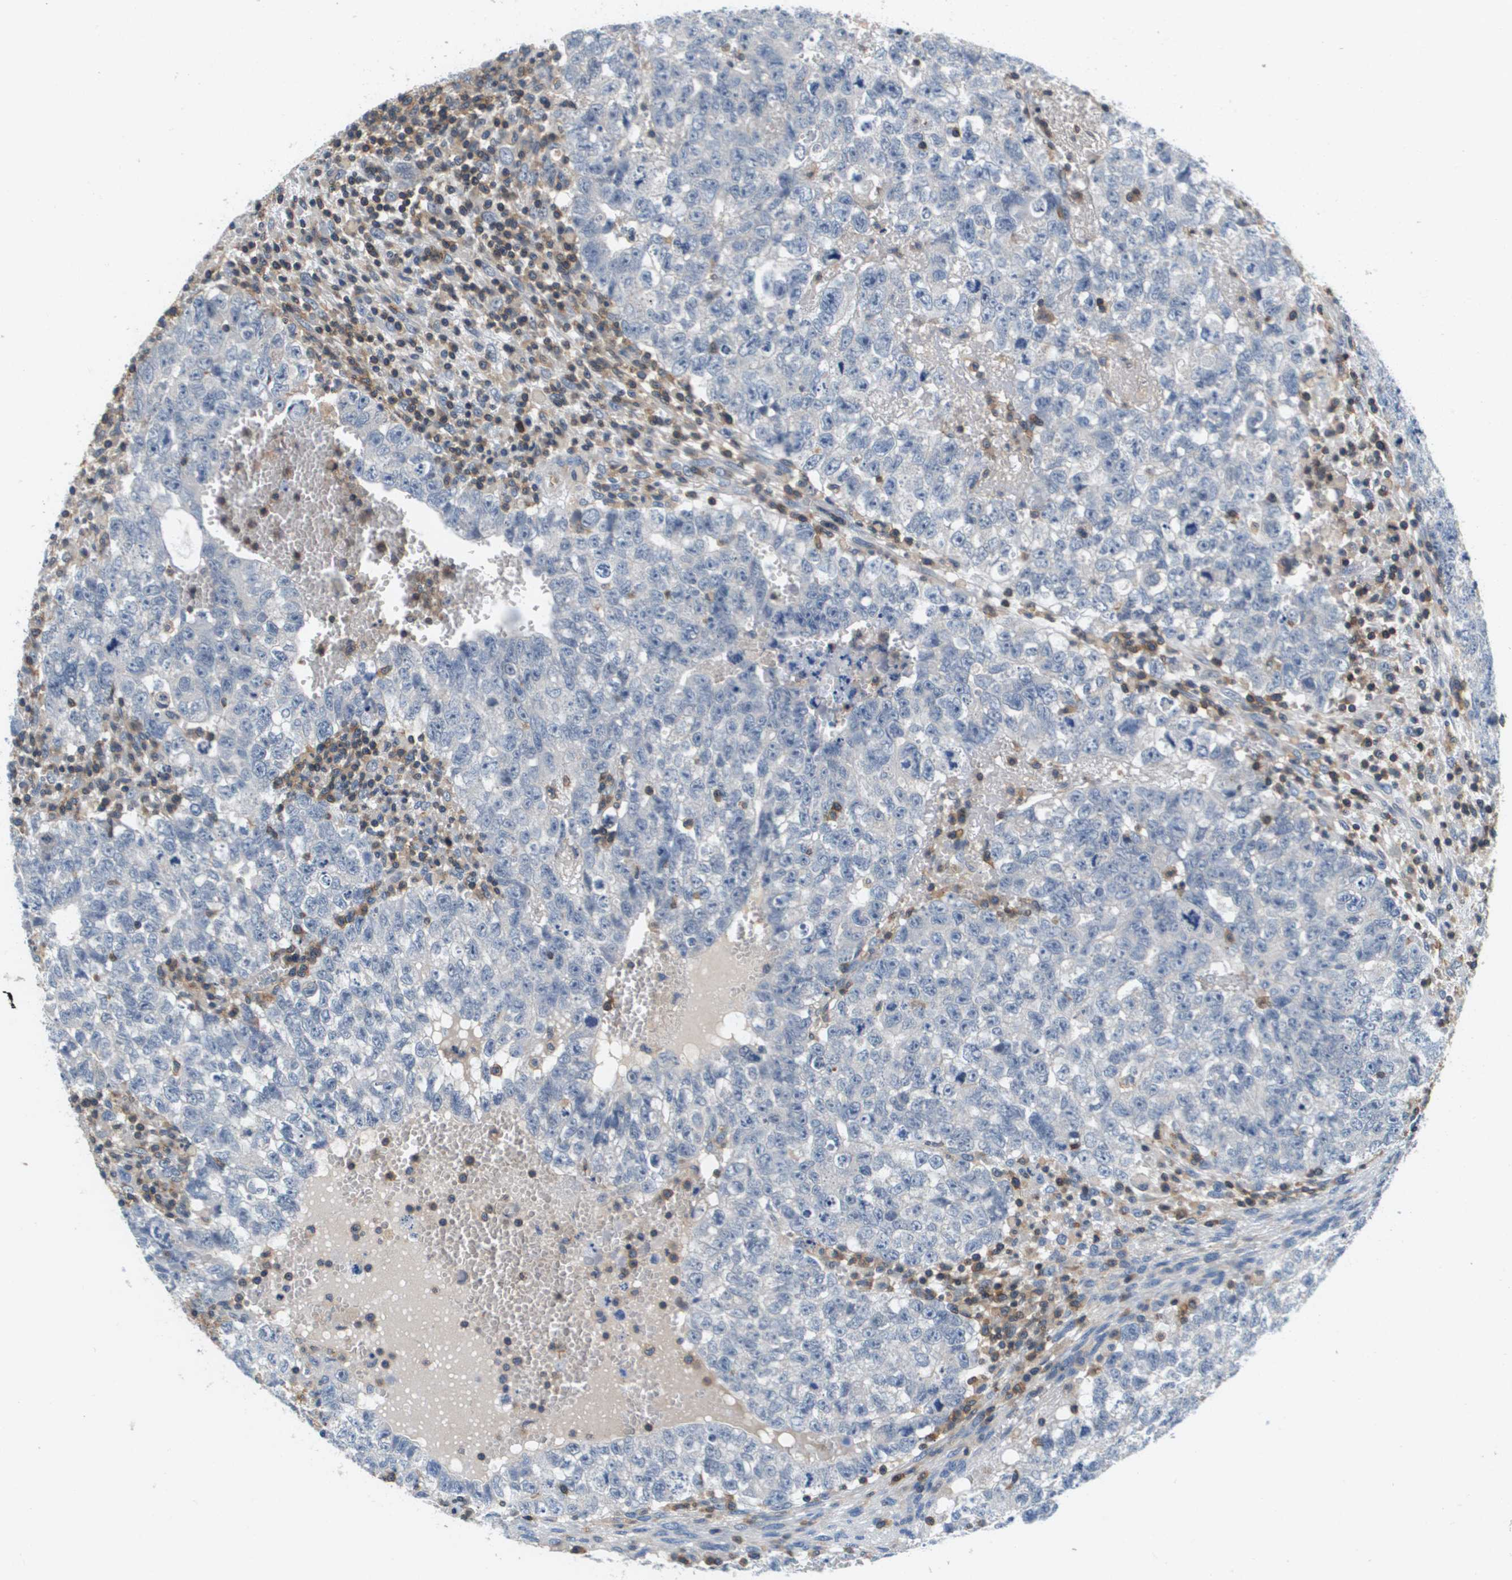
{"staining": {"intensity": "negative", "quantity": "none", "location": "none"}, "tissue": "testis cancer", "cell_type": "Tumor cells", "image_type": "cancer", "snomed": [{"axis": "morphology", "description": "Seminoma, NOS"}, {"axis": "morphology", "description": "Carcinoma, Embryonal, NOS"}, {"axis": "topography", "description": "Testis"}], "caption": "Embryonal carcinoma (testis) was stained to show a protein in brown. There is no significant positivity in tumor cells. The staining was performed using DAB (3,3'-diaminobenzidine) to visualize the protein expression in brown, while the nuclei were stained in blue with hematoxylin (Magnification: 20x).", "gene": "KCNQ5", "patient": {"sex": "male", "age": 38}}